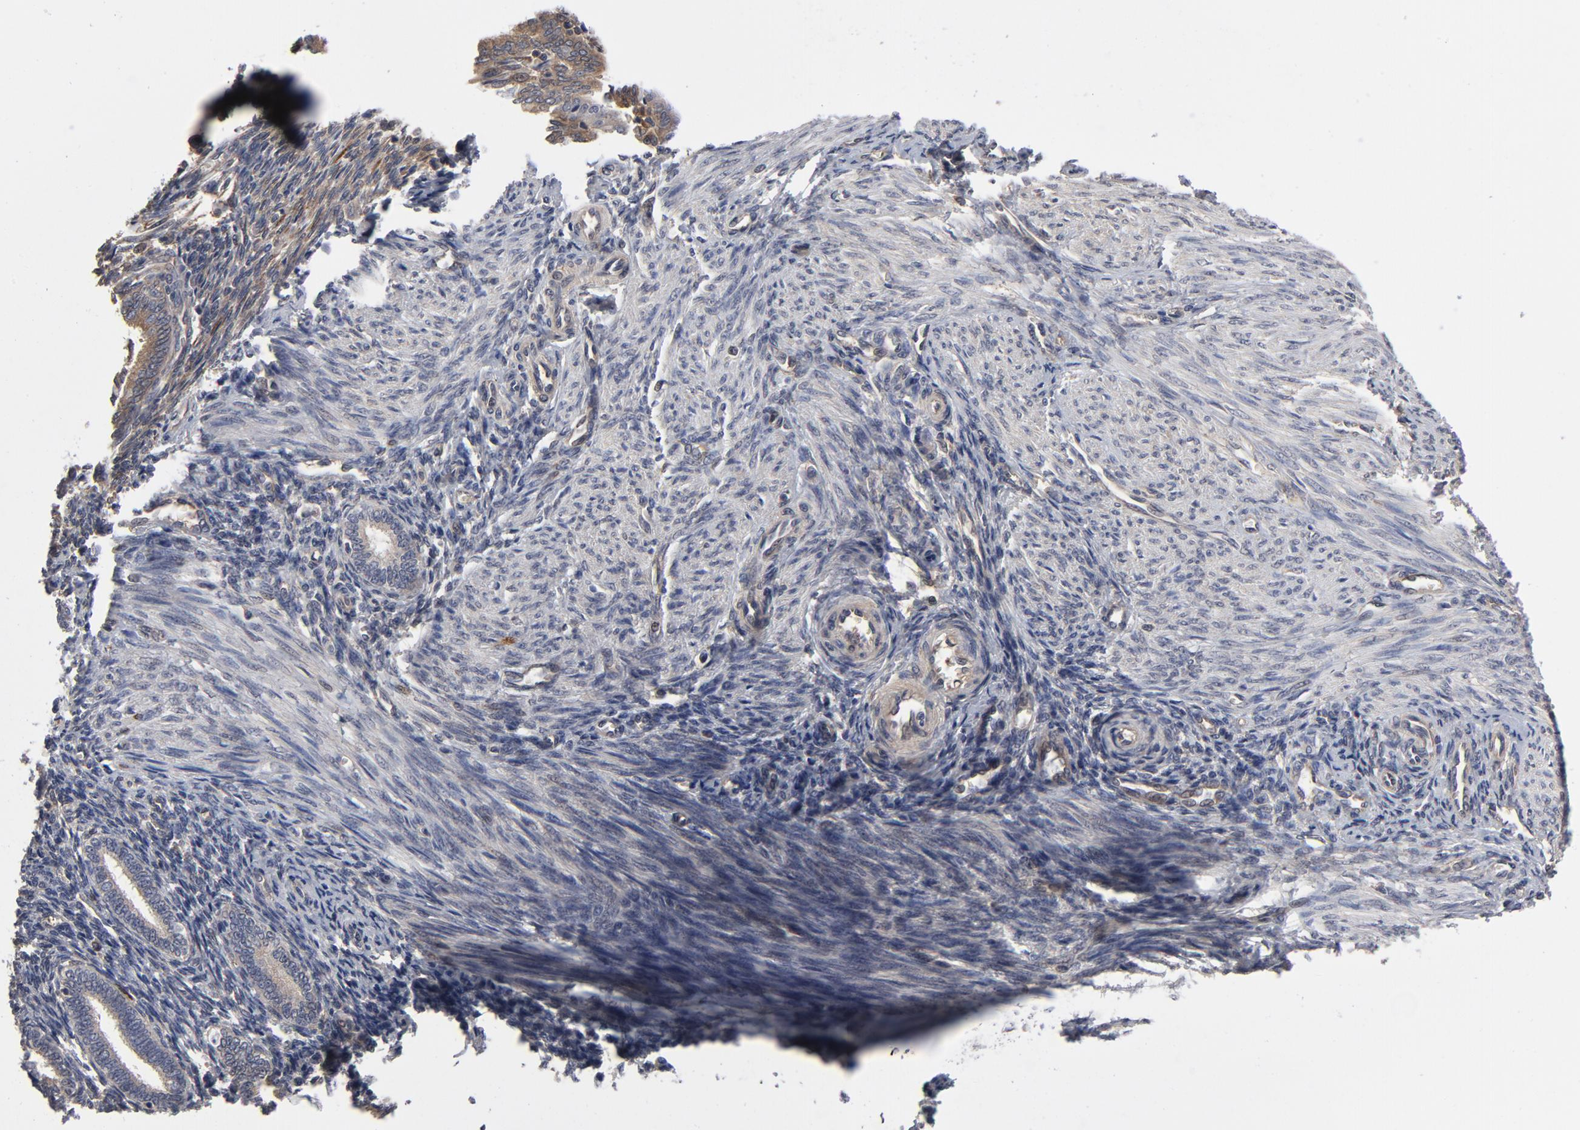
{"staining": {"intensity": "weak", "quantity": "25%-75%", "location": "cytoplasmic/membranous"}, "tissue": "endometrium", "cell_type": "Cells in endometrial stroma", "image_type": "normal", "snomed": [{"axis": "morphology", "description": "Normal tissue, NOS"}, {"axis": "topography", "description": "Endometrium"}], "caption": "Protein expression by IHC demonstrates weak cytoplasmic/membranous positivity in approximately 25%-75% of cells in endometrial stroma in unremarkable endometrium.", "gene": "ASMTL", "patient": {"sex": "female", "age": 27}}